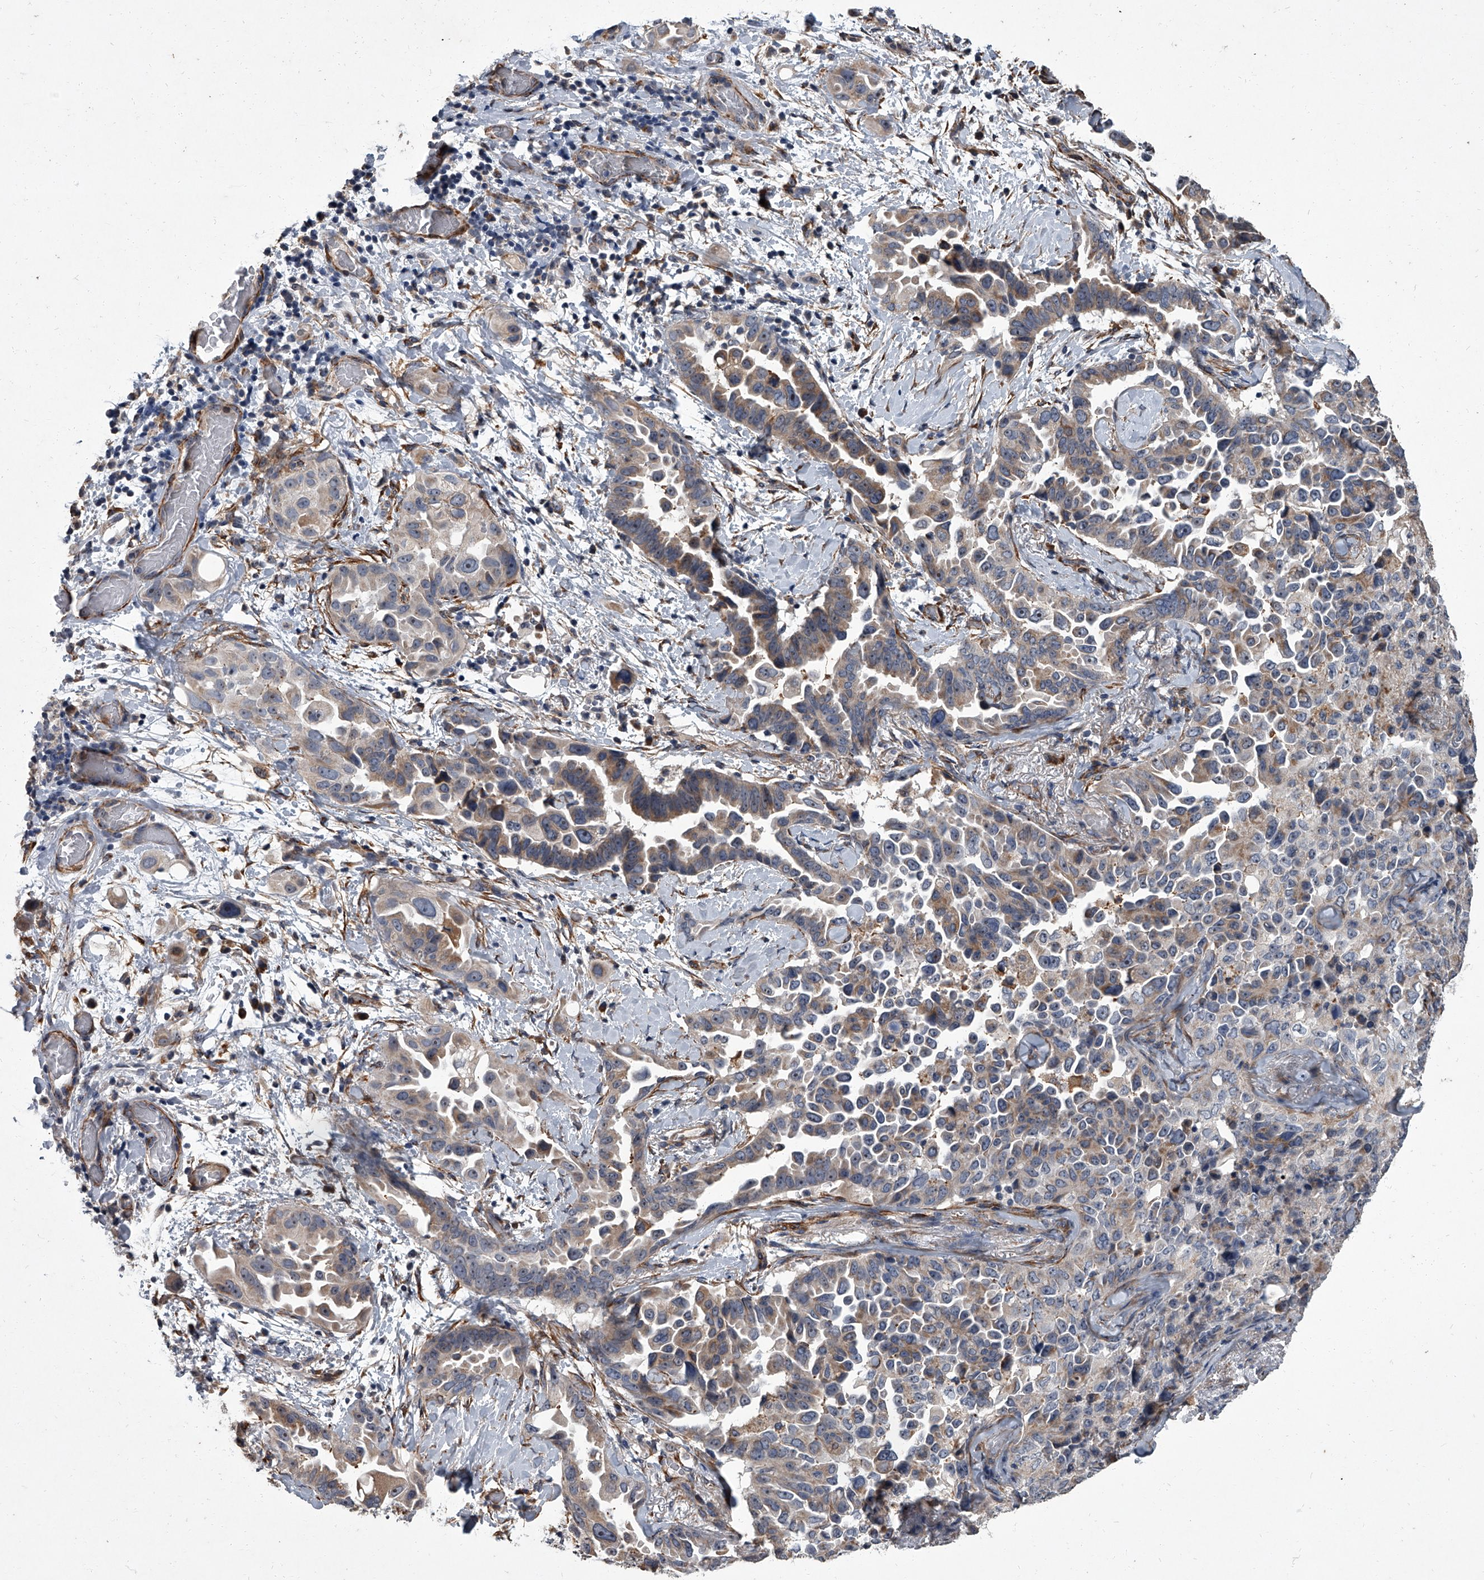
{"staining": {"intensity": "weak", "quantity": "25%-75%", "location": "cytoplasmic/membranous"}, "tissue": "lung cancer", "cell_type": "Tumor cells", "image_type": "cancer", "snomed": [{"axis": "morphology", "description": "Adenocarcinoma, NOS"}, {"axis": "topography", "description": "Lung"}], "caption": "Weak cytoplasmic/membranous protein staining is seen in about 25%-75% of tumor cells in lung cancer (adenocarcinoma).", "gene": "SIRT4", "patient": {"sex": "female", "age": 67}}